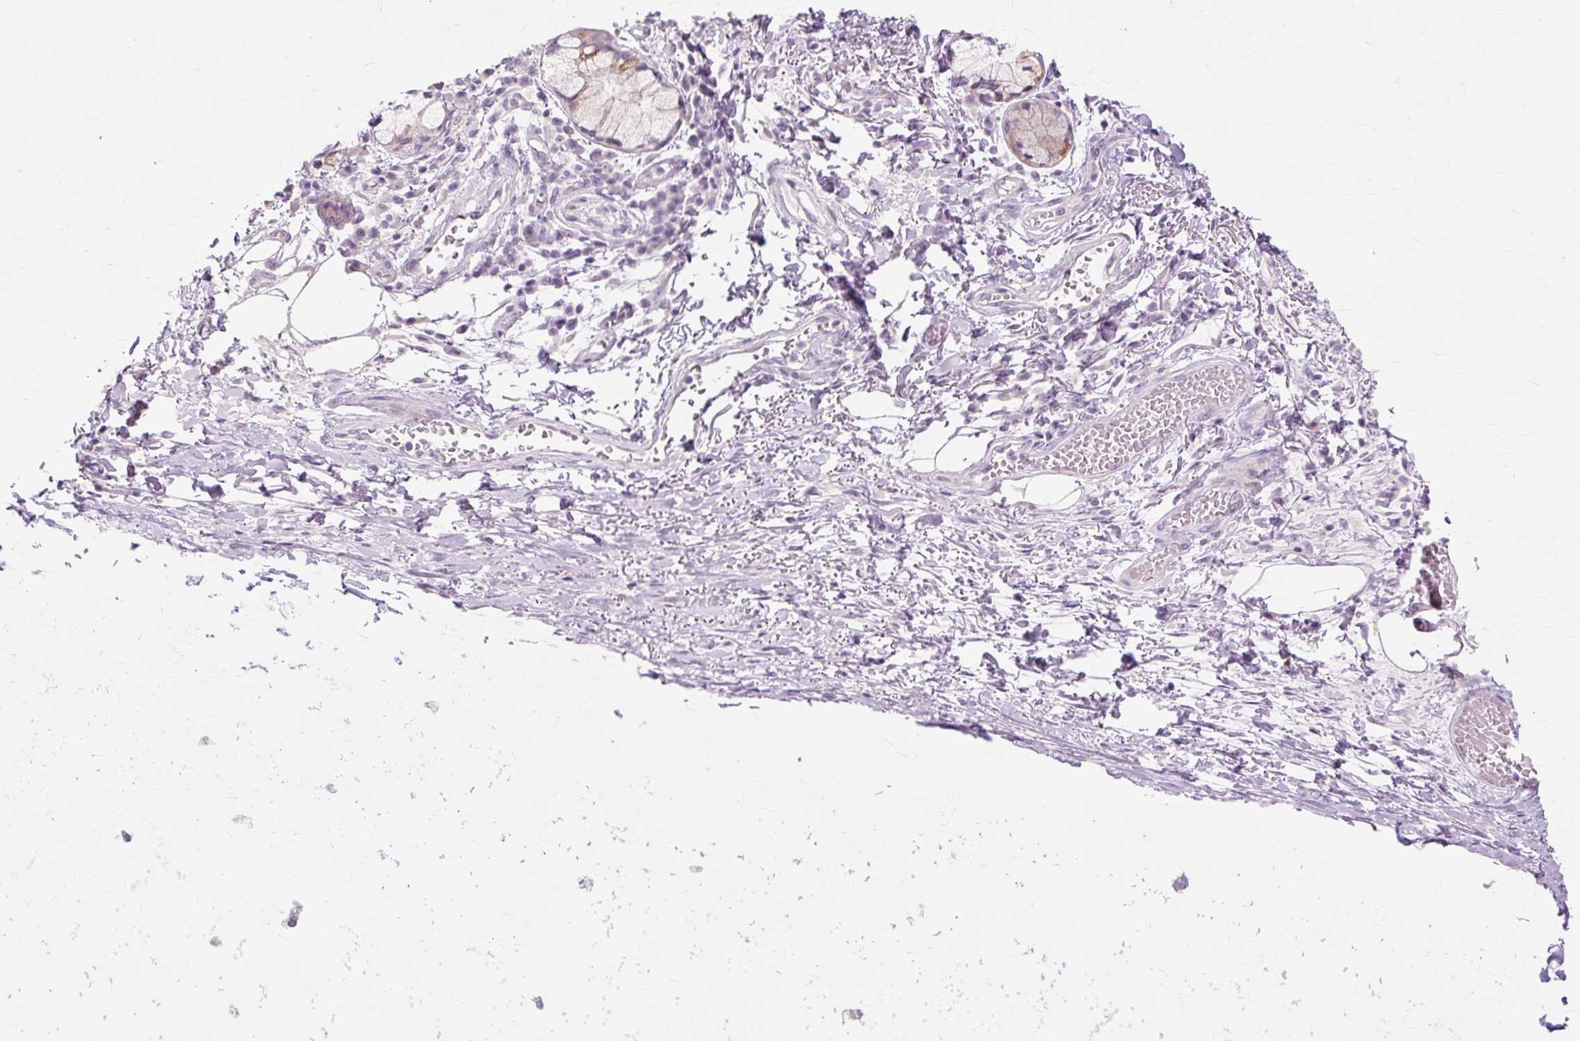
{"staining": {"intensity": "negative", "quantity": "none", "location": "none"}, "tissue": "adipose tissue", "cell_type": "Adipocytes", "image_type": "normal", "snomed": [{"axis": "morphology", "description": "Normal tissue, NOS"}, {"axis": "topography", "description": "Cartilage tissue"}, {"axis": "topography", "description": "Bronchus"}], "caption": "Protein analysis of normal adipose tissue shows no significant positivity in adipocytes.", "gene": "IRX2", "patient": {"sex": "male", "age": 56}}